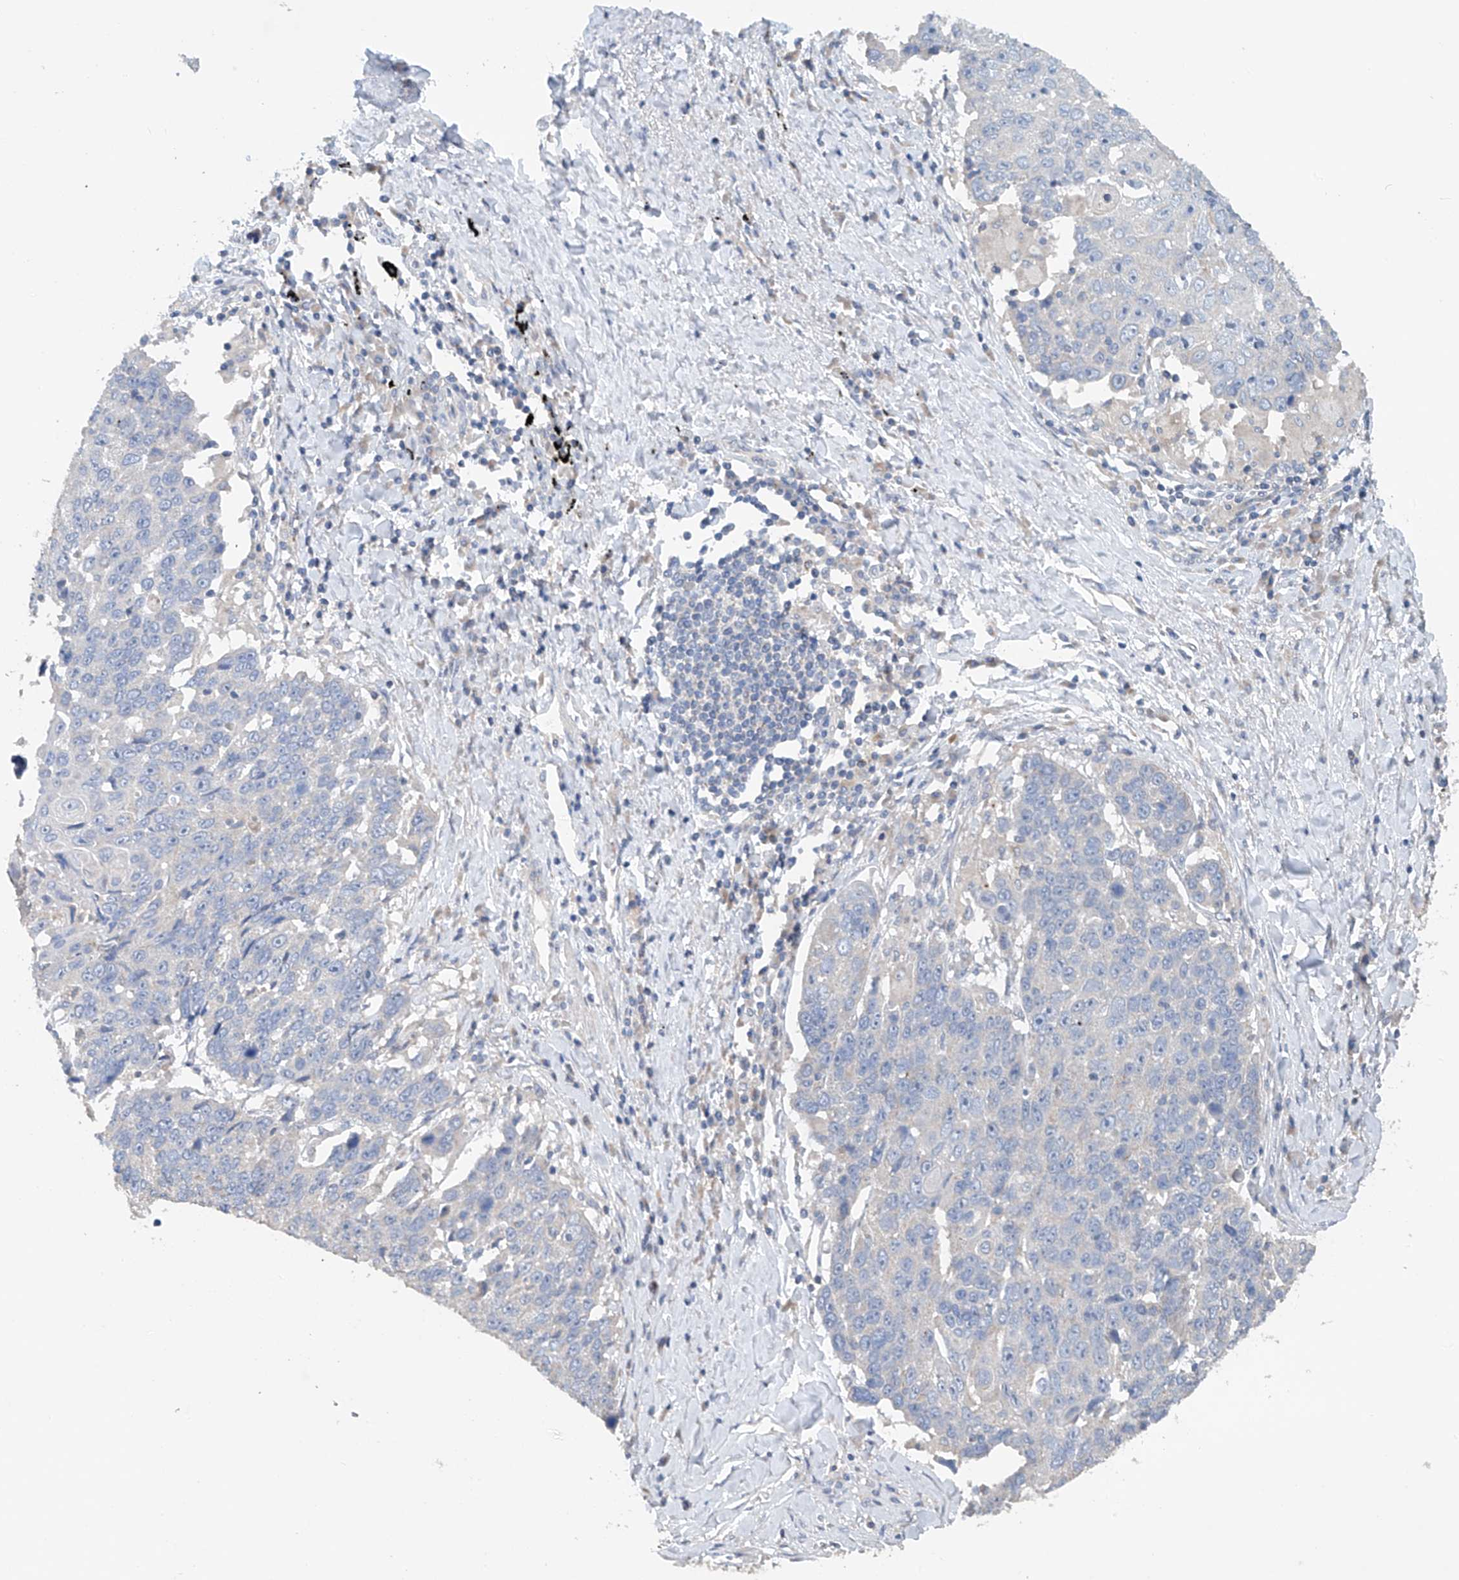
{"staining": {"intensity": "negative", "quantity": "none", "location": "none"}, "tissue": "lung cancer", "cell_type": "Tumor cells", "image_type": "cancer", "snomed": [{"axis": "morphology", "description": "Squamous cell carcinoma, NOS"}, {"axis": "topography", "description": "Lung"}], "caption": "An immunohistochemistry histopathology image of lung squamous cell carcinoma is shown. There is no staining in tumor cells of lung squamous cell carcinoma.", "gene": "GPC4", "patient": {"sex": "male", "age": 66}}